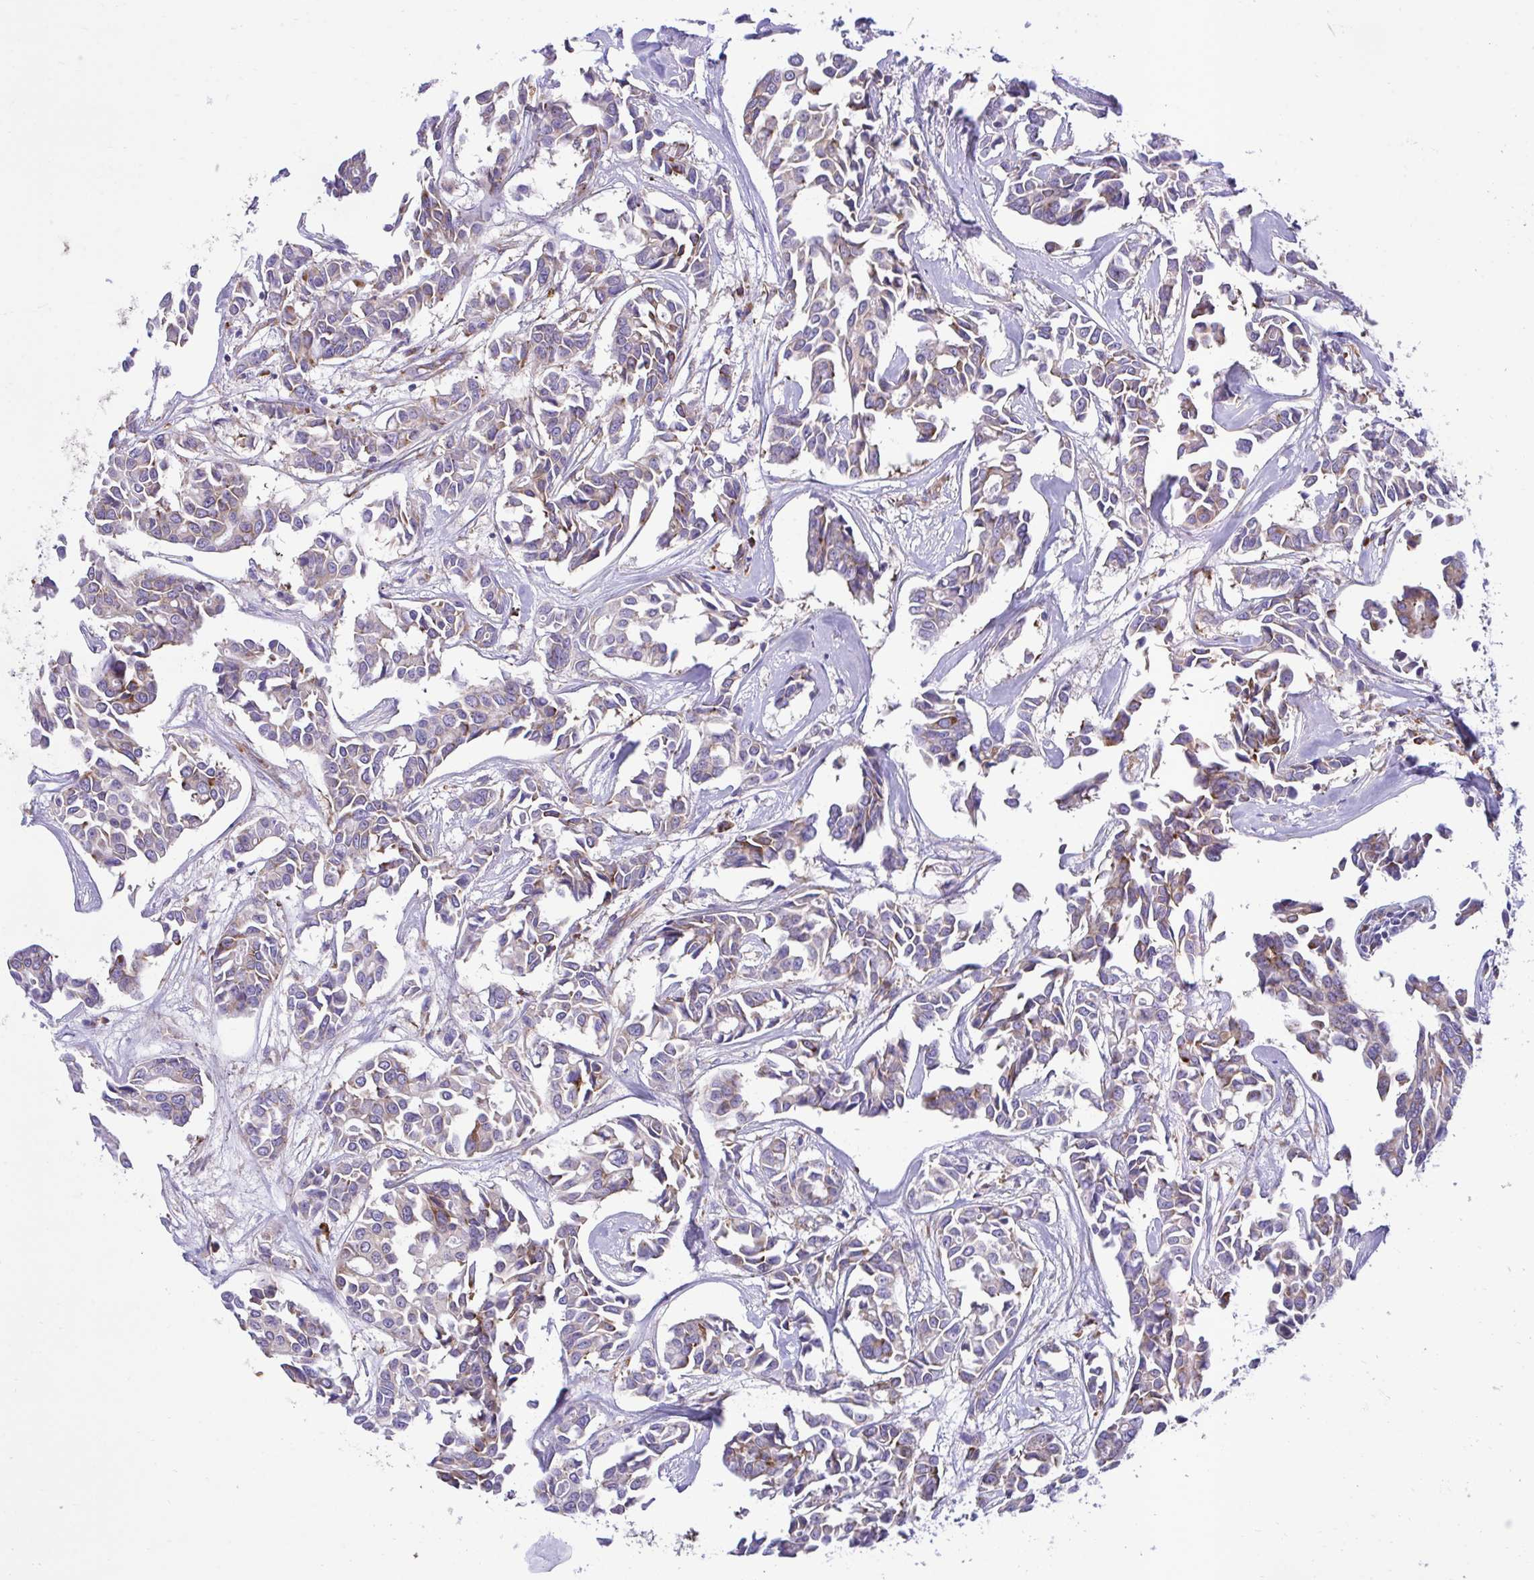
{"staining": {"intensity": "moderate", "quantity": "<25%", "location": "cytoplasmic/membranous"}, "tissue": "breast cancer", "cell_type": "Tumor cells", "image_type": "cancer", "snomed": [{"axis": "morphology", "description": "Duct carcinoma"}, {"axis": "topography", "description": "Breast"}], "caption": "Immunohistochemical staining of breast infiltrating ductal carcinoma demonstrates low levels of moderate cytoplasmic/membranous staining in about <25% of tumor cells. Using DAB (3,3'-diaminobenzidine) (brown) and hematoxylin (blue) stains, captured at high magnification using brightfield microscopy.", "gene": "RPS15", "patient": {"sex": "female", "age": 54}}